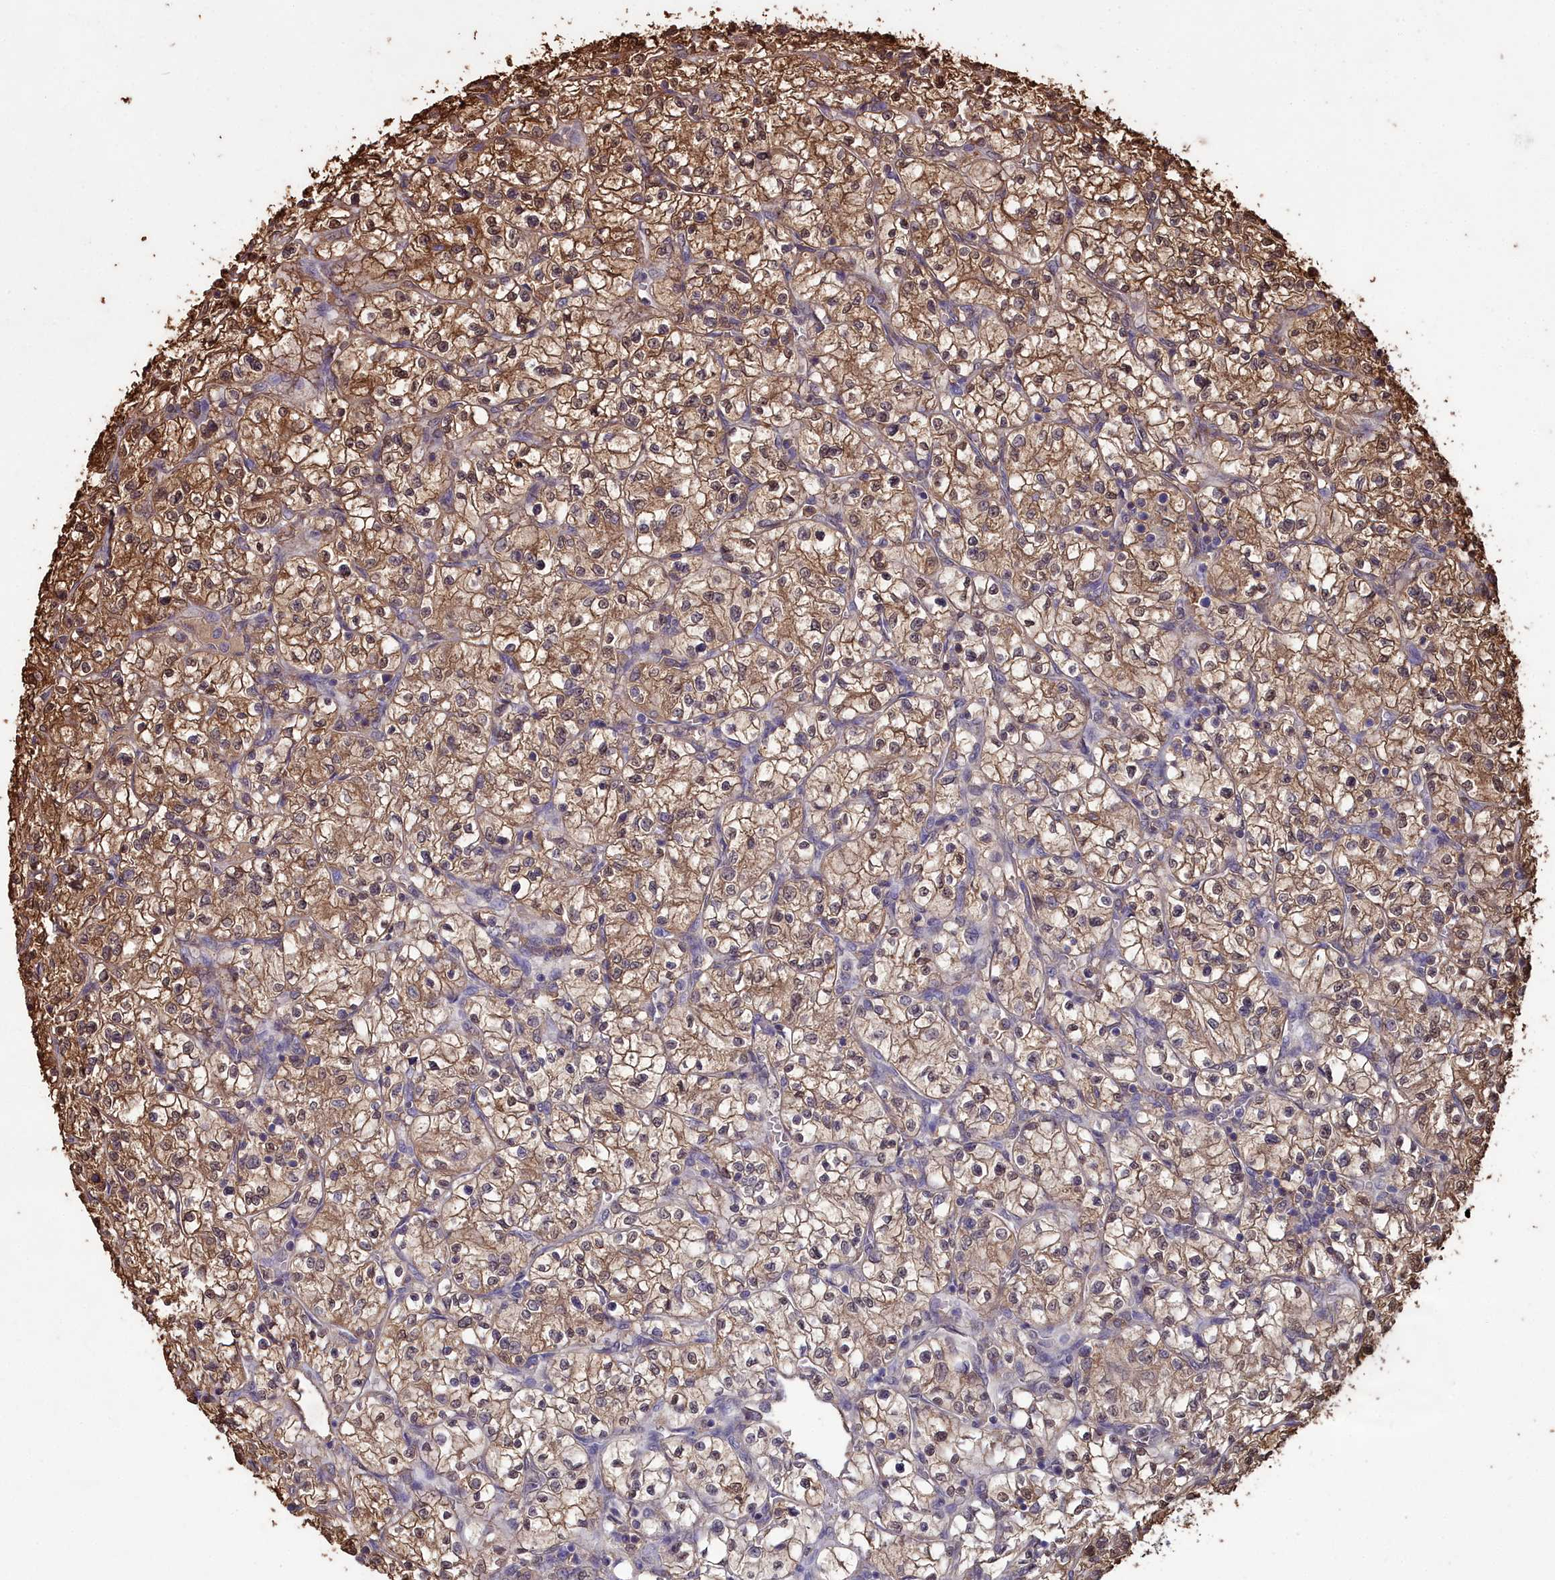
{"staining": {"intensity": "strong", "quantity": ">75%", "location": "cytoplasmic/membranous,nuclear"}, "tissue": "renal cancer", "cell_type": "Tumor cells", "image_type": "cancer", "snomed": [{"axis": "morphology", "description": "Adenocarcinoma, NOS"}, {"axis": "topography", "description": "Kidney"}], "caption": "Immunohistochemistry (IHC) image of neoplastic tissue: human renal adenocarcinoma stained using immunohistochemistry demonstrates high levels of strong protein expression localized specifically in the cytoplasmic/membranous and nuclear of tumor cells, appearing as a cytoplasmic/membranous and nuclear brown color.", "gene": "GAPDH", "patient": {"sex": "female", "age": 64}}